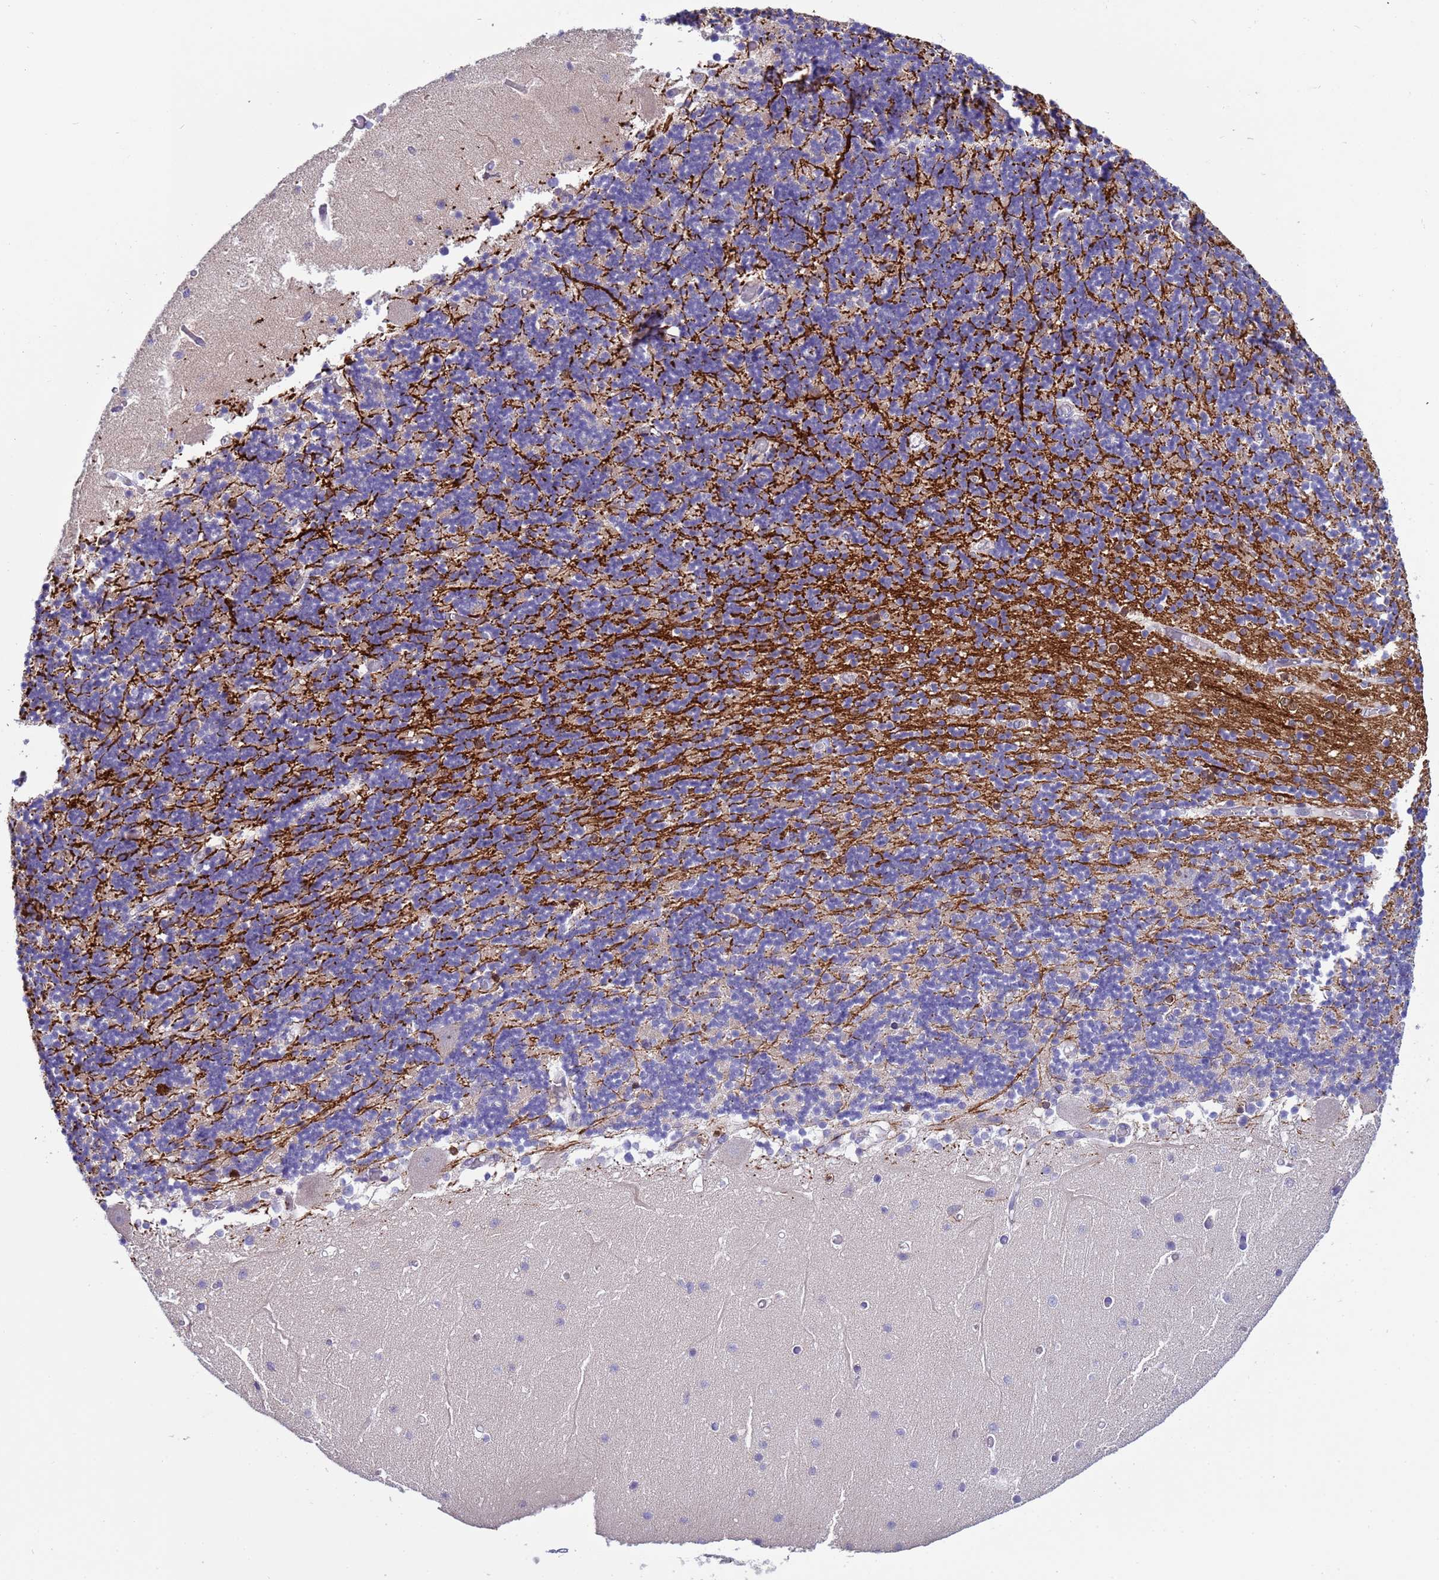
{"staining": {"intensity": "negative", "quantity": "none", "location": "none"}, "tissue": "cerebellum", "cell_type": "Cells in granular layer", "image_type": "normal", "snomed": [{"axis": "morphology", "description": "Normal tissue, NOS"}, {"axis": "topography", "description": "Cerebellum"}], "caption": "An immunohistochemistry image of unremarkable cerebellum is shown. There is no staining in cells in granular layer of cerebellum.", "gene": "IGSF11", "patient": {"sex": "female", "age": 28}}